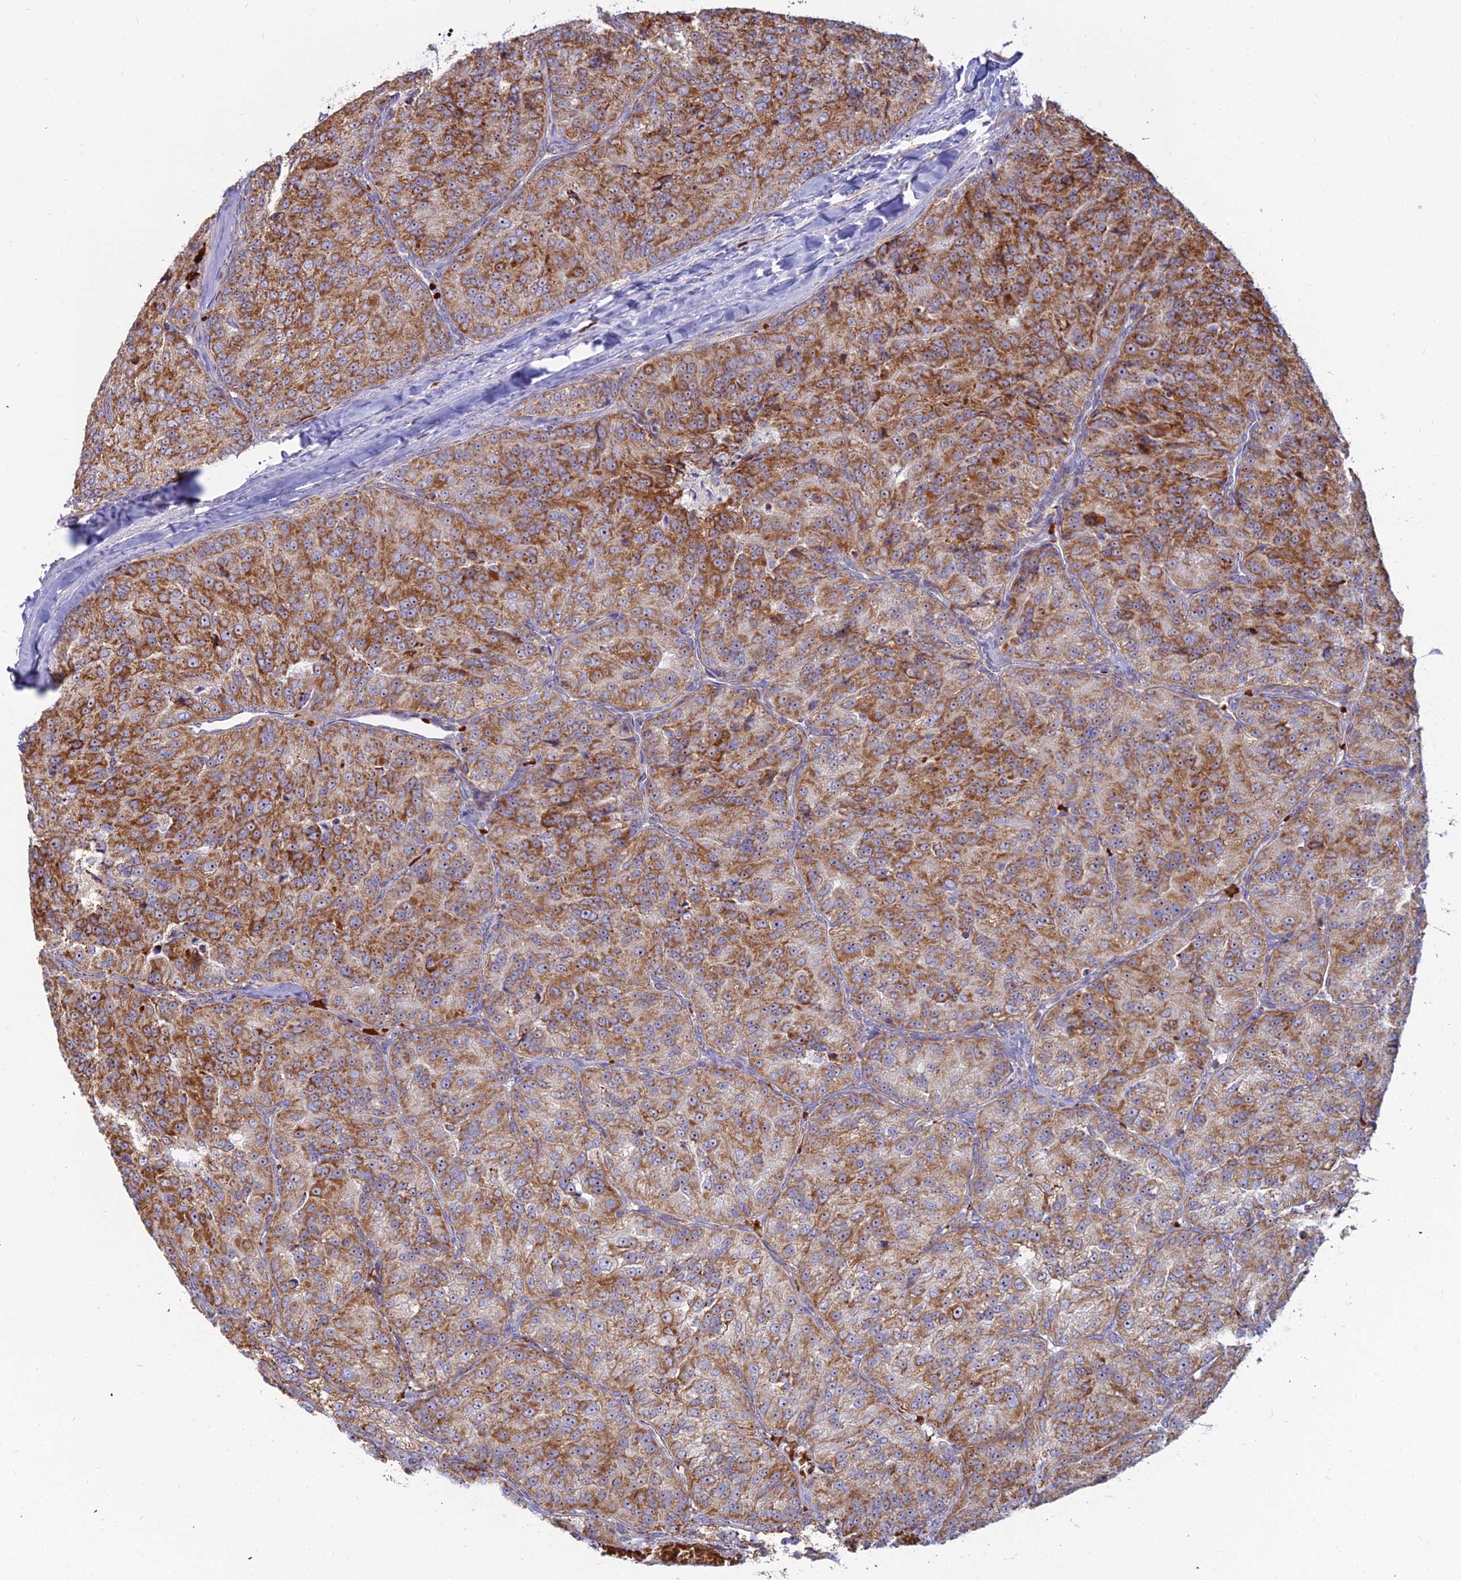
{"staining": {"intensity": "strong", "quantity": ">75%", "location": "cytoplasmic/membranous"}, "tissue": "renal cancer", "cell_type": "Tumor cells", "image_type": "cancer", "snomed": [{"axis": "morphology", "description": "Adenocarcinoma, NOS"}, {"axis": "topography", "description": "Kidney"}], "caption": "IHC micrograph of human renal cancer stained for a protein (brown), which exhibits high levels of strong cytoplasmic/membranous staining in approximately >75% of tumor cells.", "gene": "SLC35F4", "patient": {"sex": "female", "age": 63}}